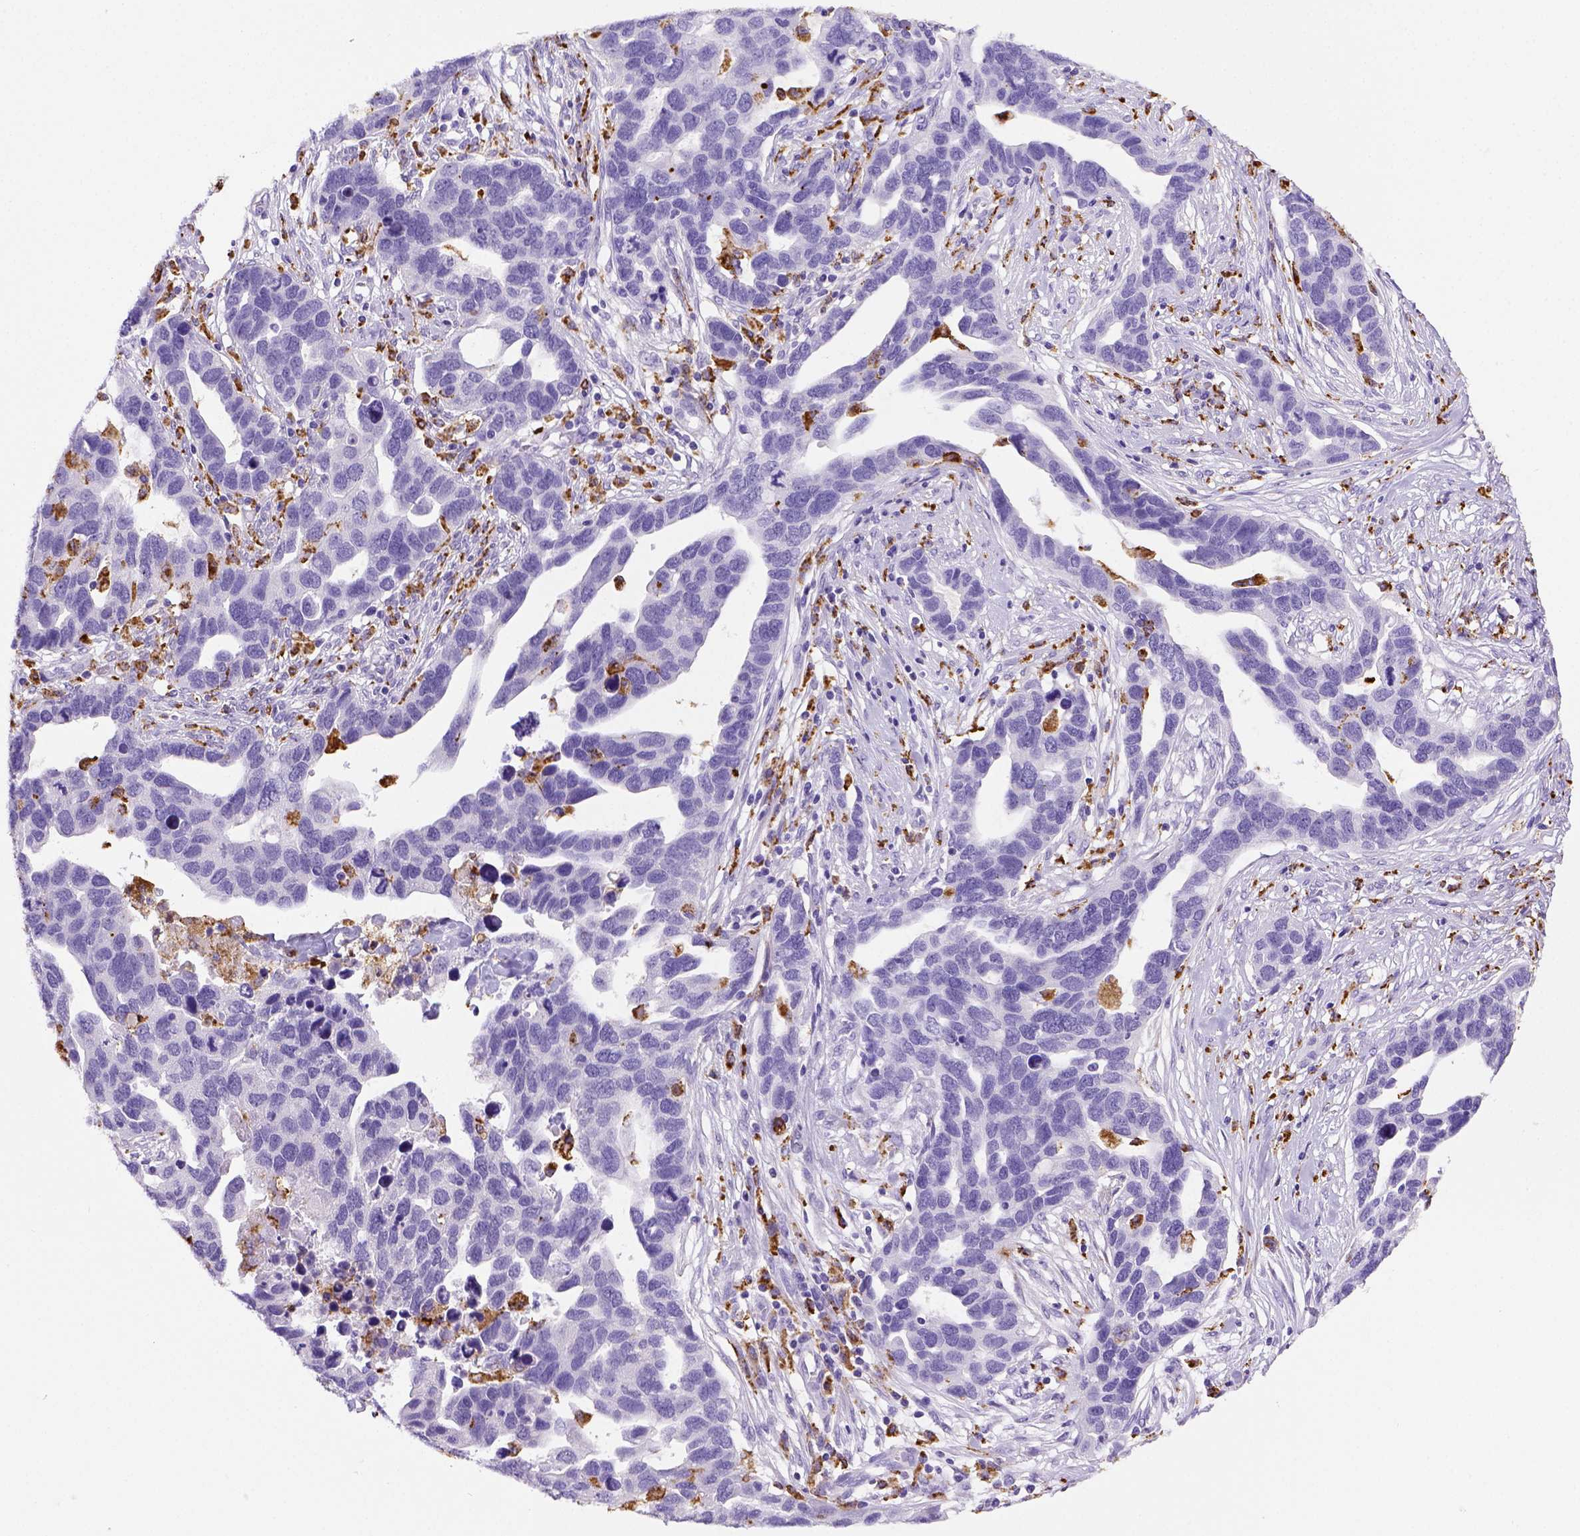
{"staining": {"intensity": "negative", "quantity": "none", "location": "none"}, "tissue": "ovarian cancer", "cell_type": "Tumor cells", "image_type": "cancer", "snomed": [{"axis": "morphology", "description": "Cystadenocarcinoma, serous, NOS"}, {"axis": "topography", "description": "Ovary"}], "caption": "This is an IHC micrograph of human ovarian serous cystadenocarcinoma. There is no staining in tumor cells.", "gene": "CD68", "patient": {"sex": "female", "age": 54}}